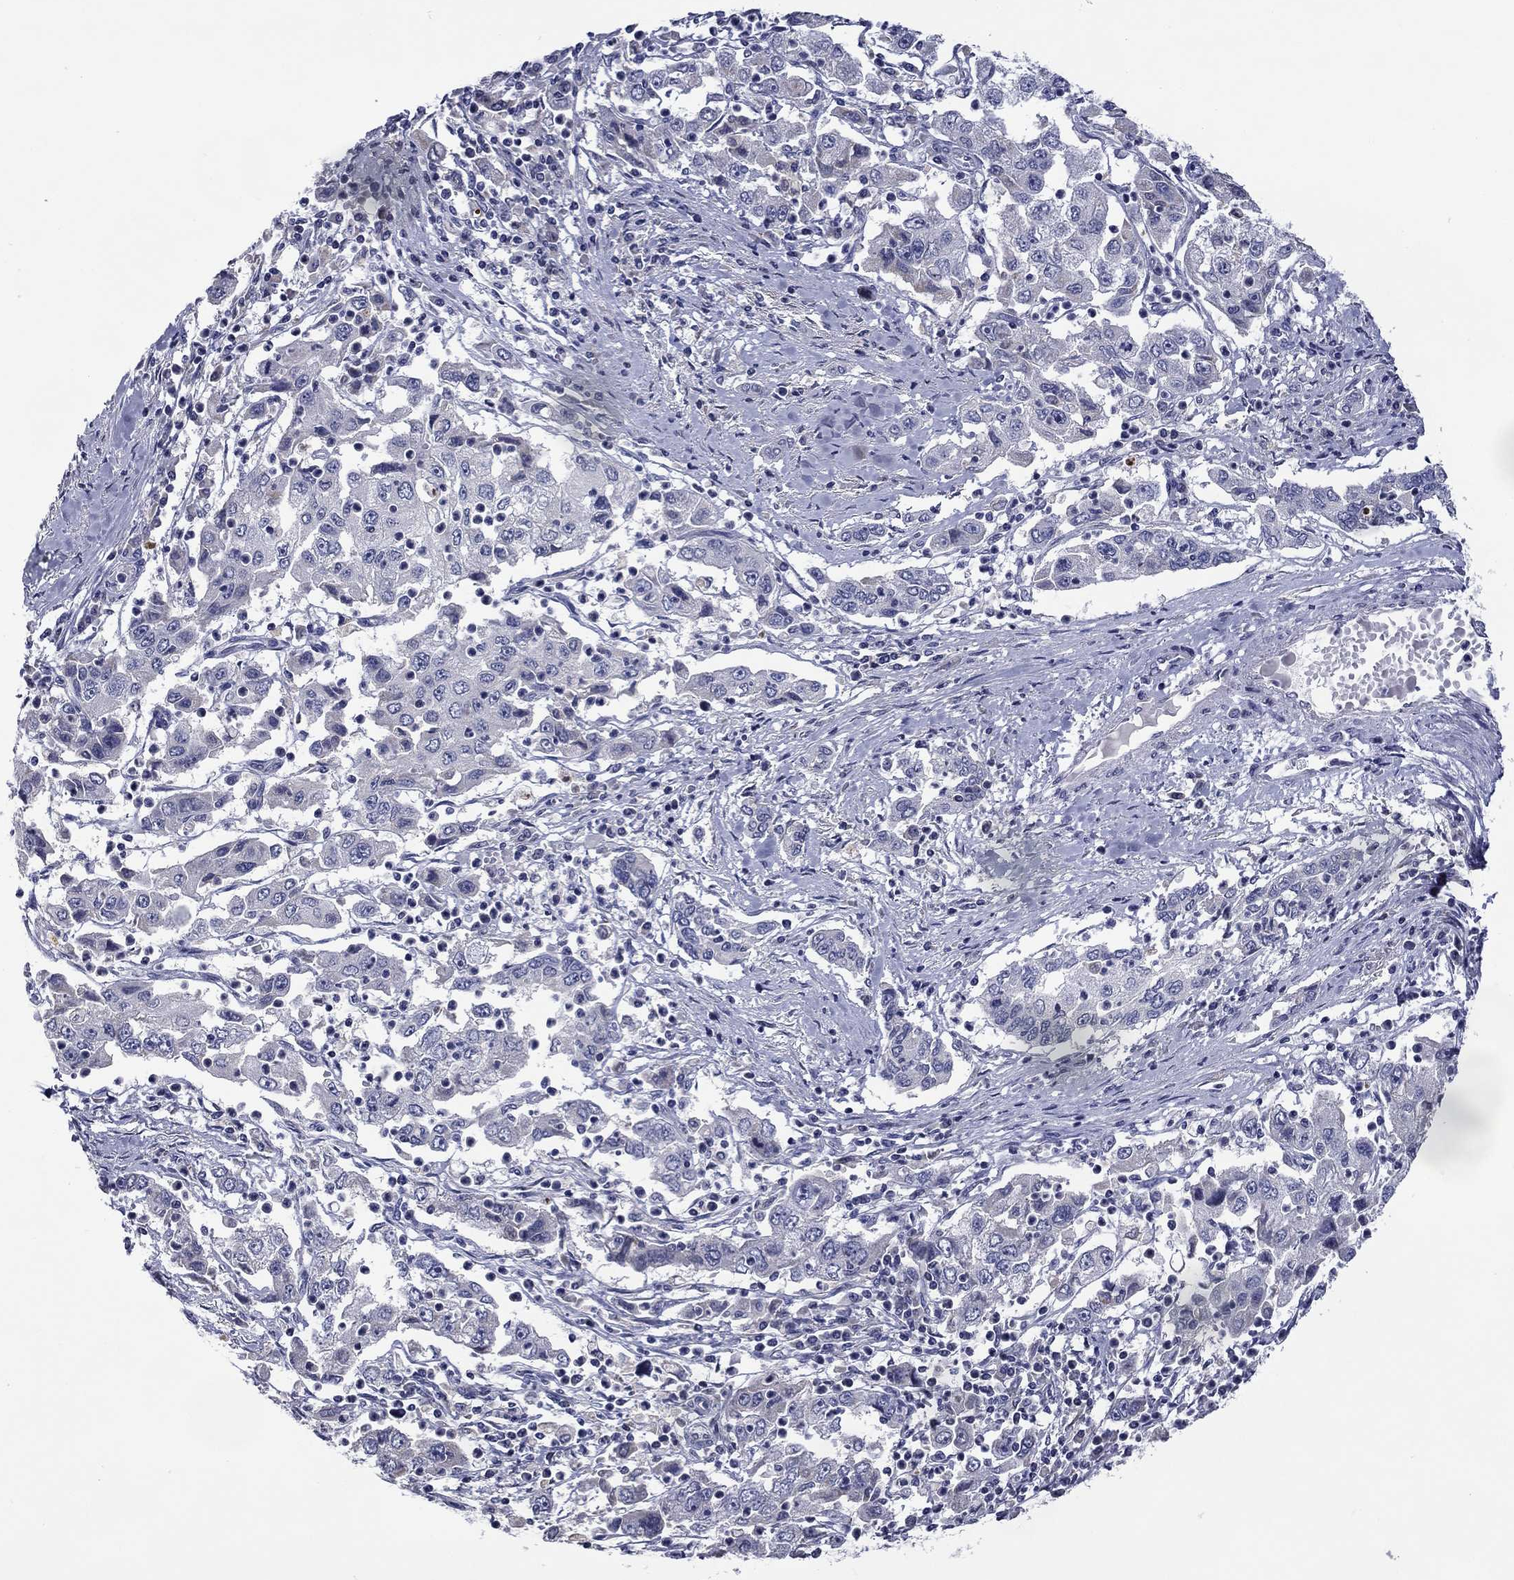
{"staining": {"intensity": "negative", "quantity": "none", "location": "none"}, "tissue": "cervical cancer", "cell_type": "Tumor cells", "image_type": "cancer", "snomed": [{"axis": "morphology", "description": "Squamous cell carcinoma, NOS"}, {"axis": "topography", "description": "Cervix"}], "caption": "This image is of squamous cell carcinoma (cervical) stained with IHC to label a protein in brown with the nuclei are counter-stained blue. There is no positivity in tumor cells.", "gene": "SPATA7", "patient": {"sex": "female", "age": 36}}